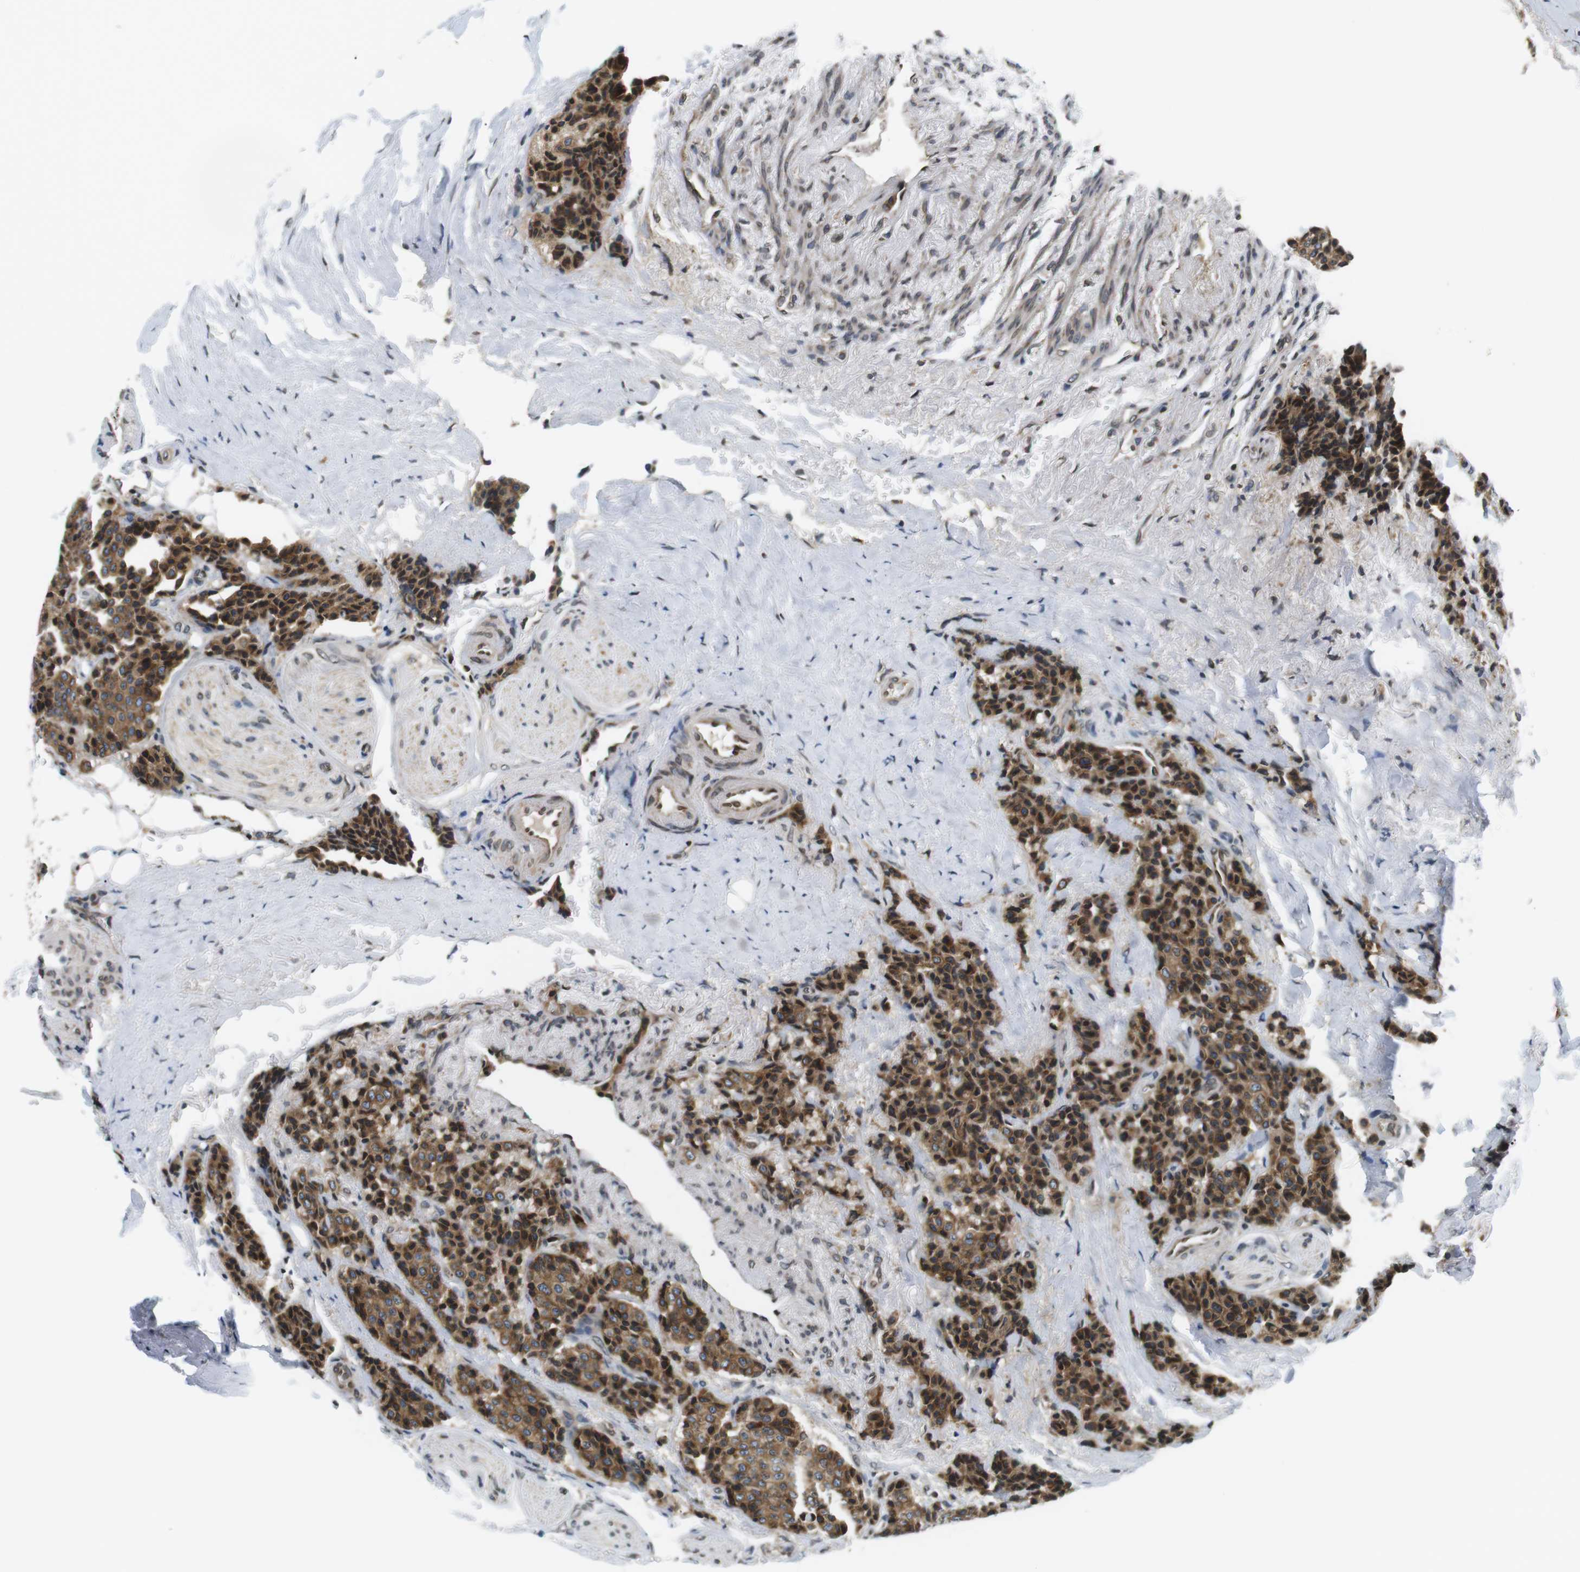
{"staining": {"intensity": "moderate", "quantity": ">75%", "location": "cytoplasmic/membranous,nuclear"}, "tissue": "carcinoid", "cell_type": "Tumor cells", "image_type": "cancer", "snomed": [{"axis": "morphology", "description": "Carcinoid, malignant, NOS"}, {"axis": "topography", "description": "Colon"}], "caption": "Protein expression analysis of carcinoid (malignant) demonstrates moderate cytoplasmic/membranous and nuclear staining in approximately >75% of tumor cells.", "gene": "TMX4", "patient": {"sex": "female", "age": 61}}